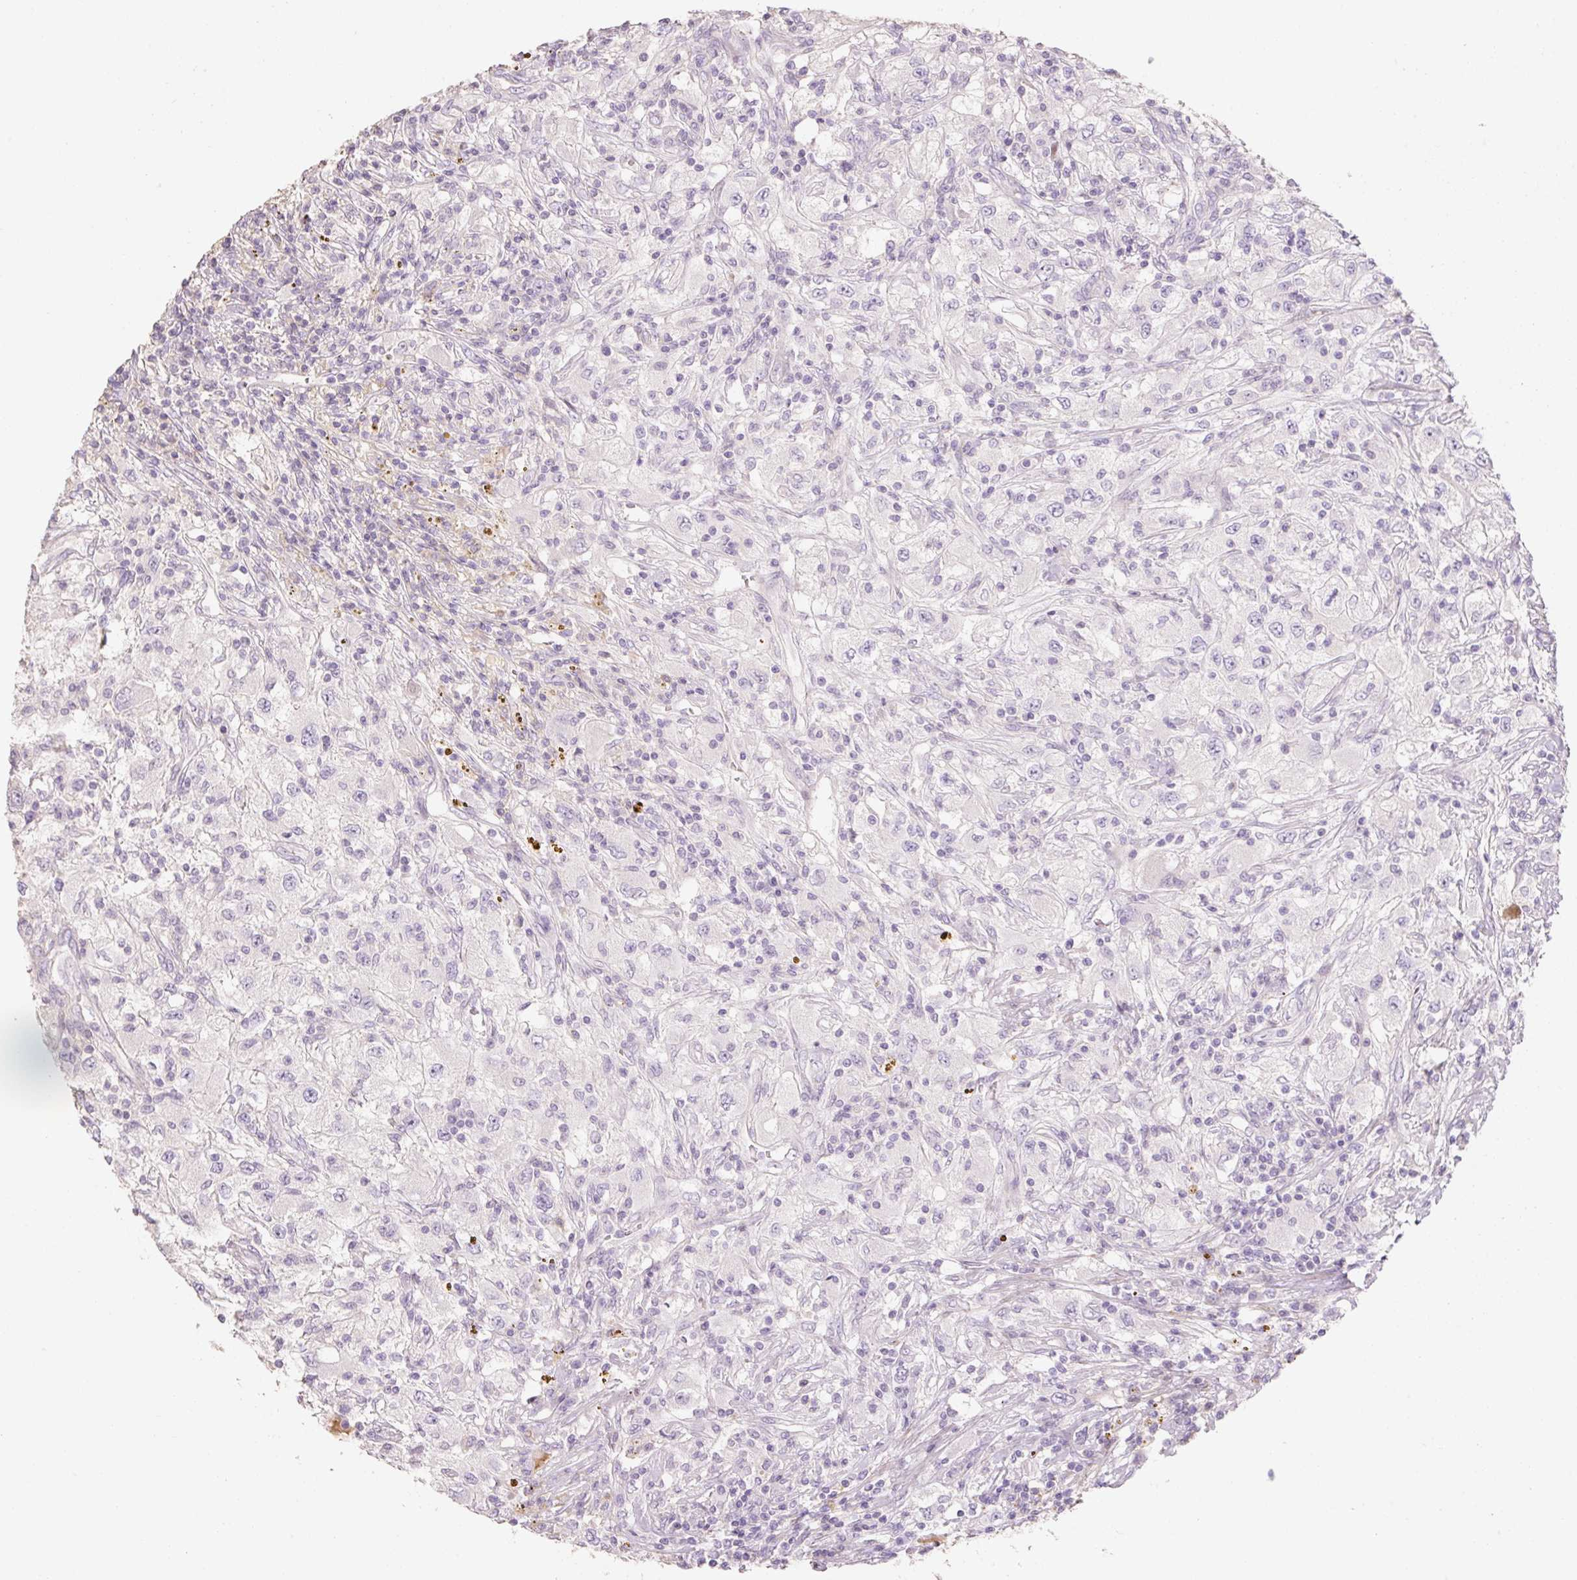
{"staining": {"intensity": "negative", "quantity": "none", "location": "none"}, "tissue": "renal cancer", "cell_type": "Tumor cells", "image_type": "cancer", "snomed": [{"axis": "morphology", "description": "Adenocarcinoma, NOS"}, {"axis": "topography", "description": "Kidney"}], "caption": "This photomicrograph is of renal cancer stained with IHC to label a protein in brown with the nuclei are counter-stained blue. There is no positivity in tumor cells.", "gene": "ZNF552", "patient": {"sex": "female", "age": 67}}